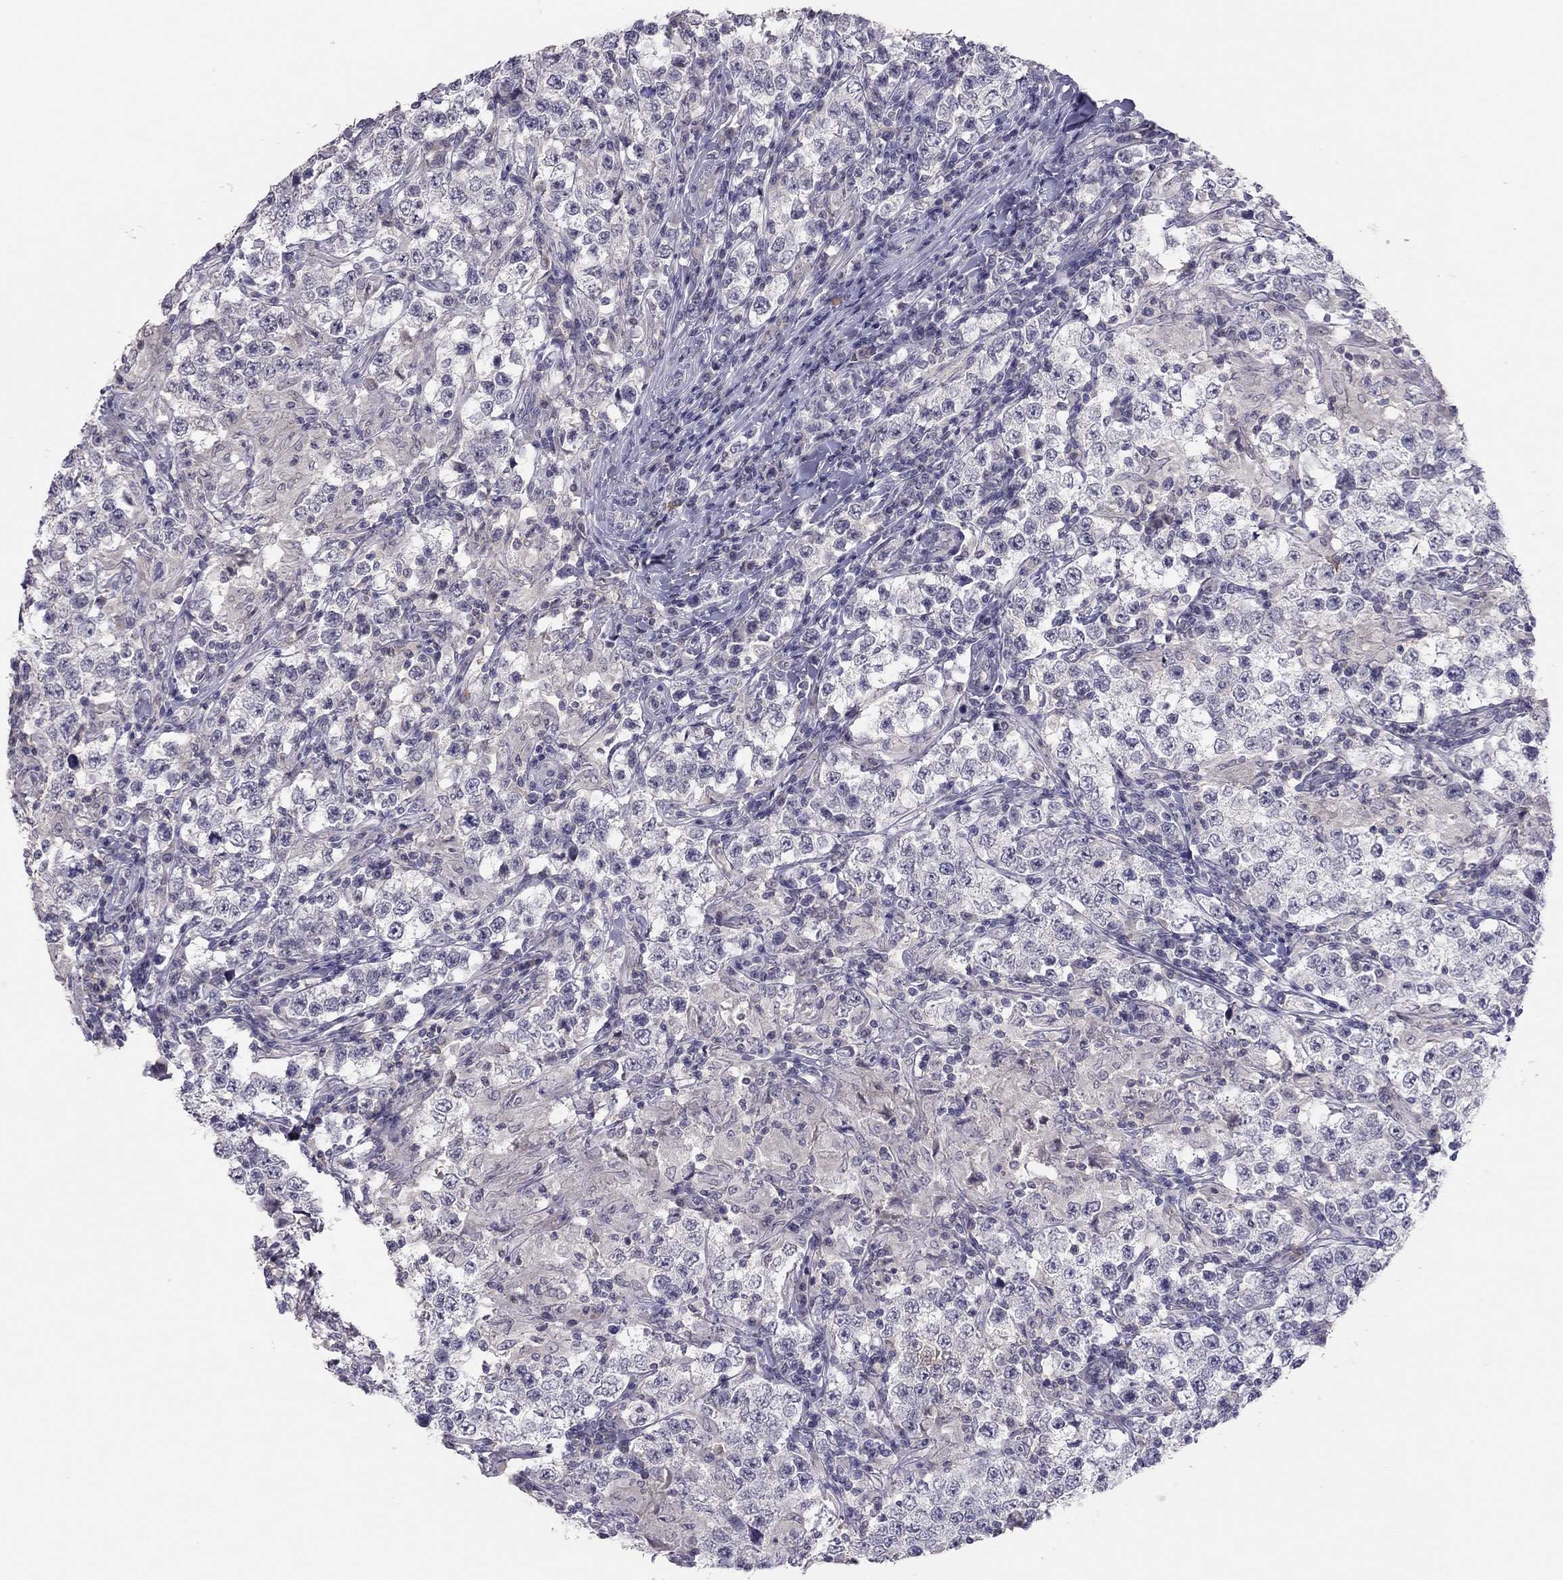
{"staining": {"intensity": "negative", "quantity": "none", "location": "none"}, "tissue": "testis cancer", "cell_type": "Tumor cells", "image_type": "cancer", "snomed": [{"axis": "morphology", "description": "Seminoma, NOS"}, {"axis": "morphology", "description": "Carcinoma, Embryonal, NOS"}, {"axis": "topography", "description": "Testis"}], "caption": "Immunohistochemical staining of testis cancer (embryonal carcinoma) shows no significant positivity in tumor cells.", "gene": "ADORA2A", "patient": {"sex": "male", "age": 41}}